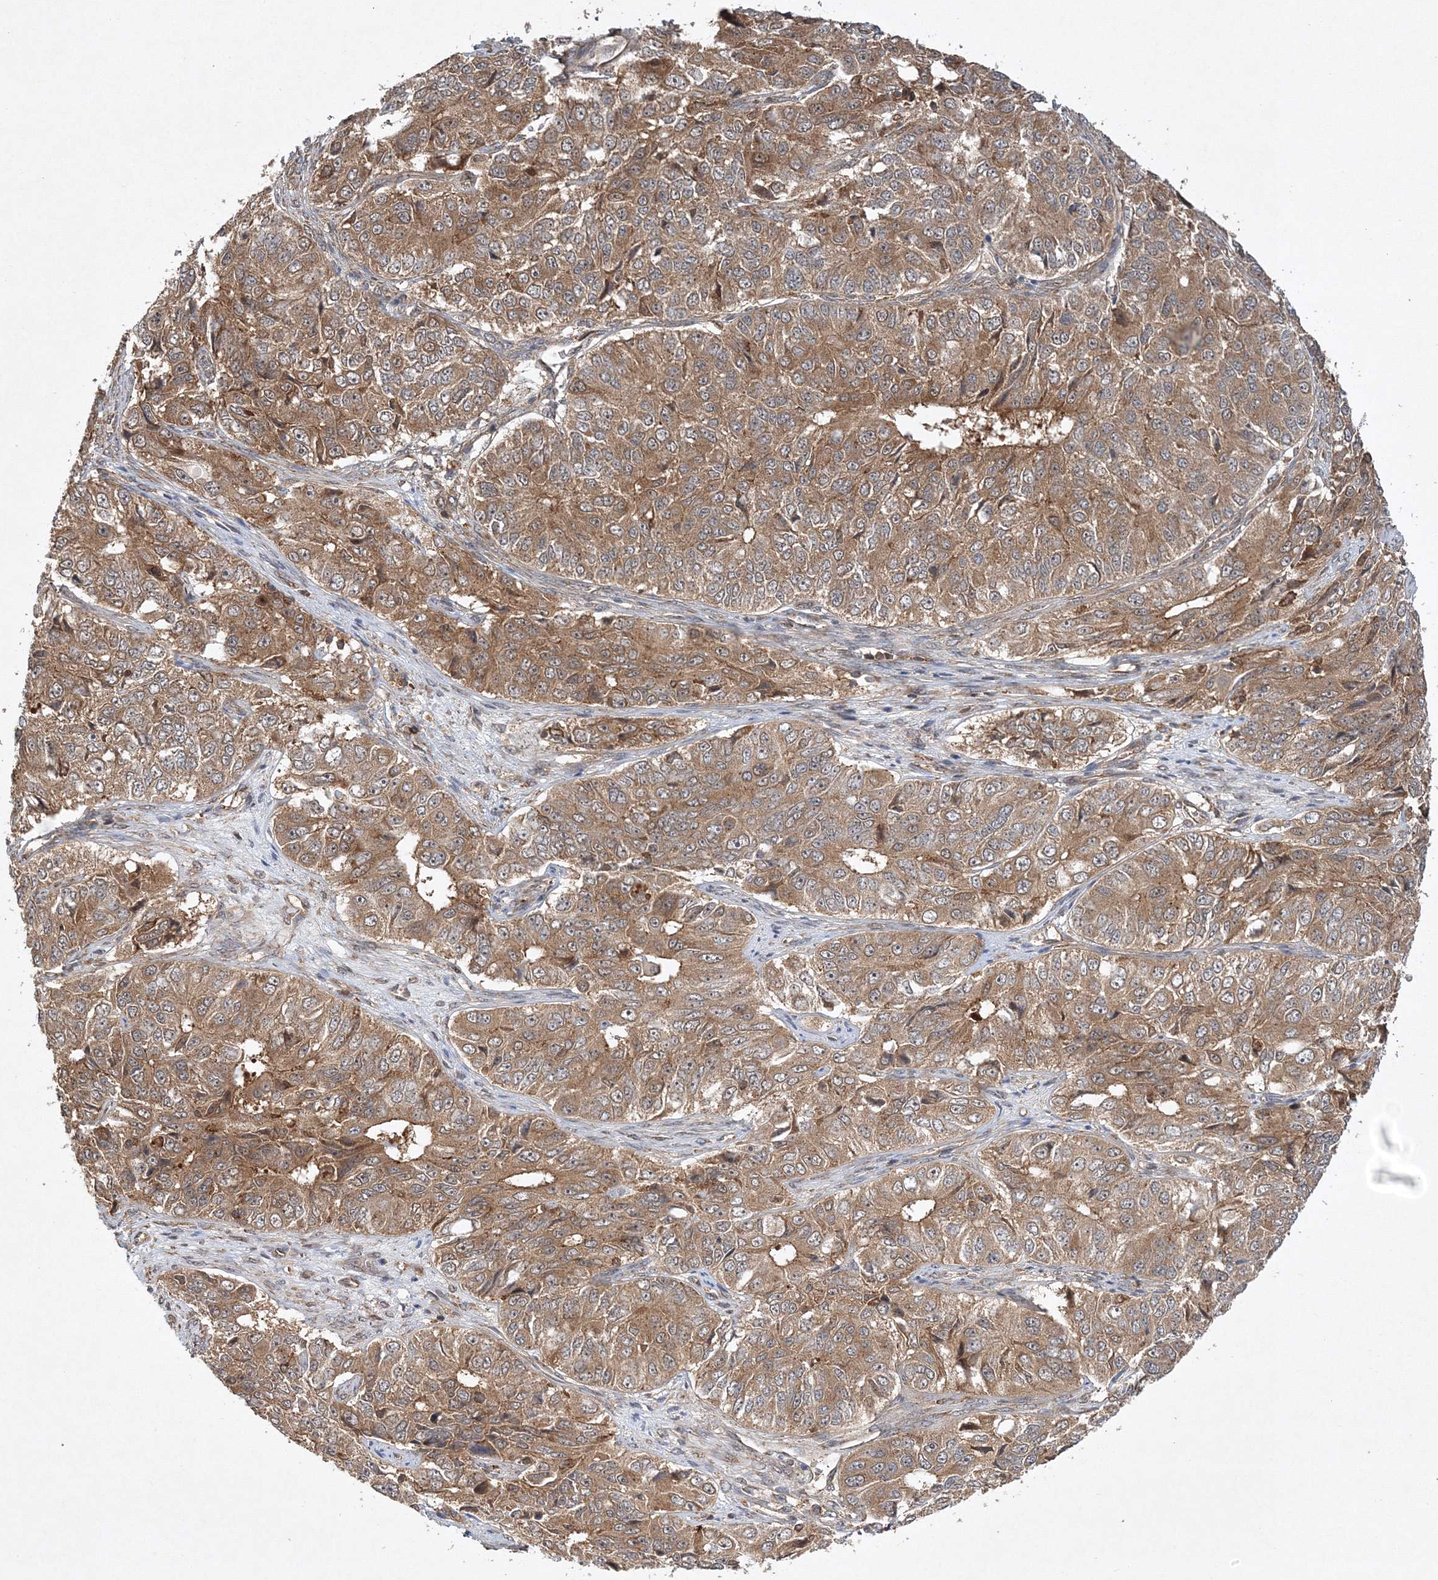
{"staining": {"intensity": "moderate", "quantity": ">75%", "location": "cytoplasmic/membranous"}, "tissue": "ovarian cancer", "cell_type": "Tumor cells", "image_type": "cancer", "snomed": [{"axis": "morphology", "description": "Carcinoma, endometroid"}, {"axis": "topography", "description": "Ovary"}], "caption": "Tumor cells demonstrate moderate cytoplasmic/membranous positivity in approximately >75% of cells in ovarian cancer (endometroid carcinoma). (brown staining indicates protein expression, while blue staining denotes nuclei).", "gene": "WDR37", "patient": {"sex": "female", "age": 51}}